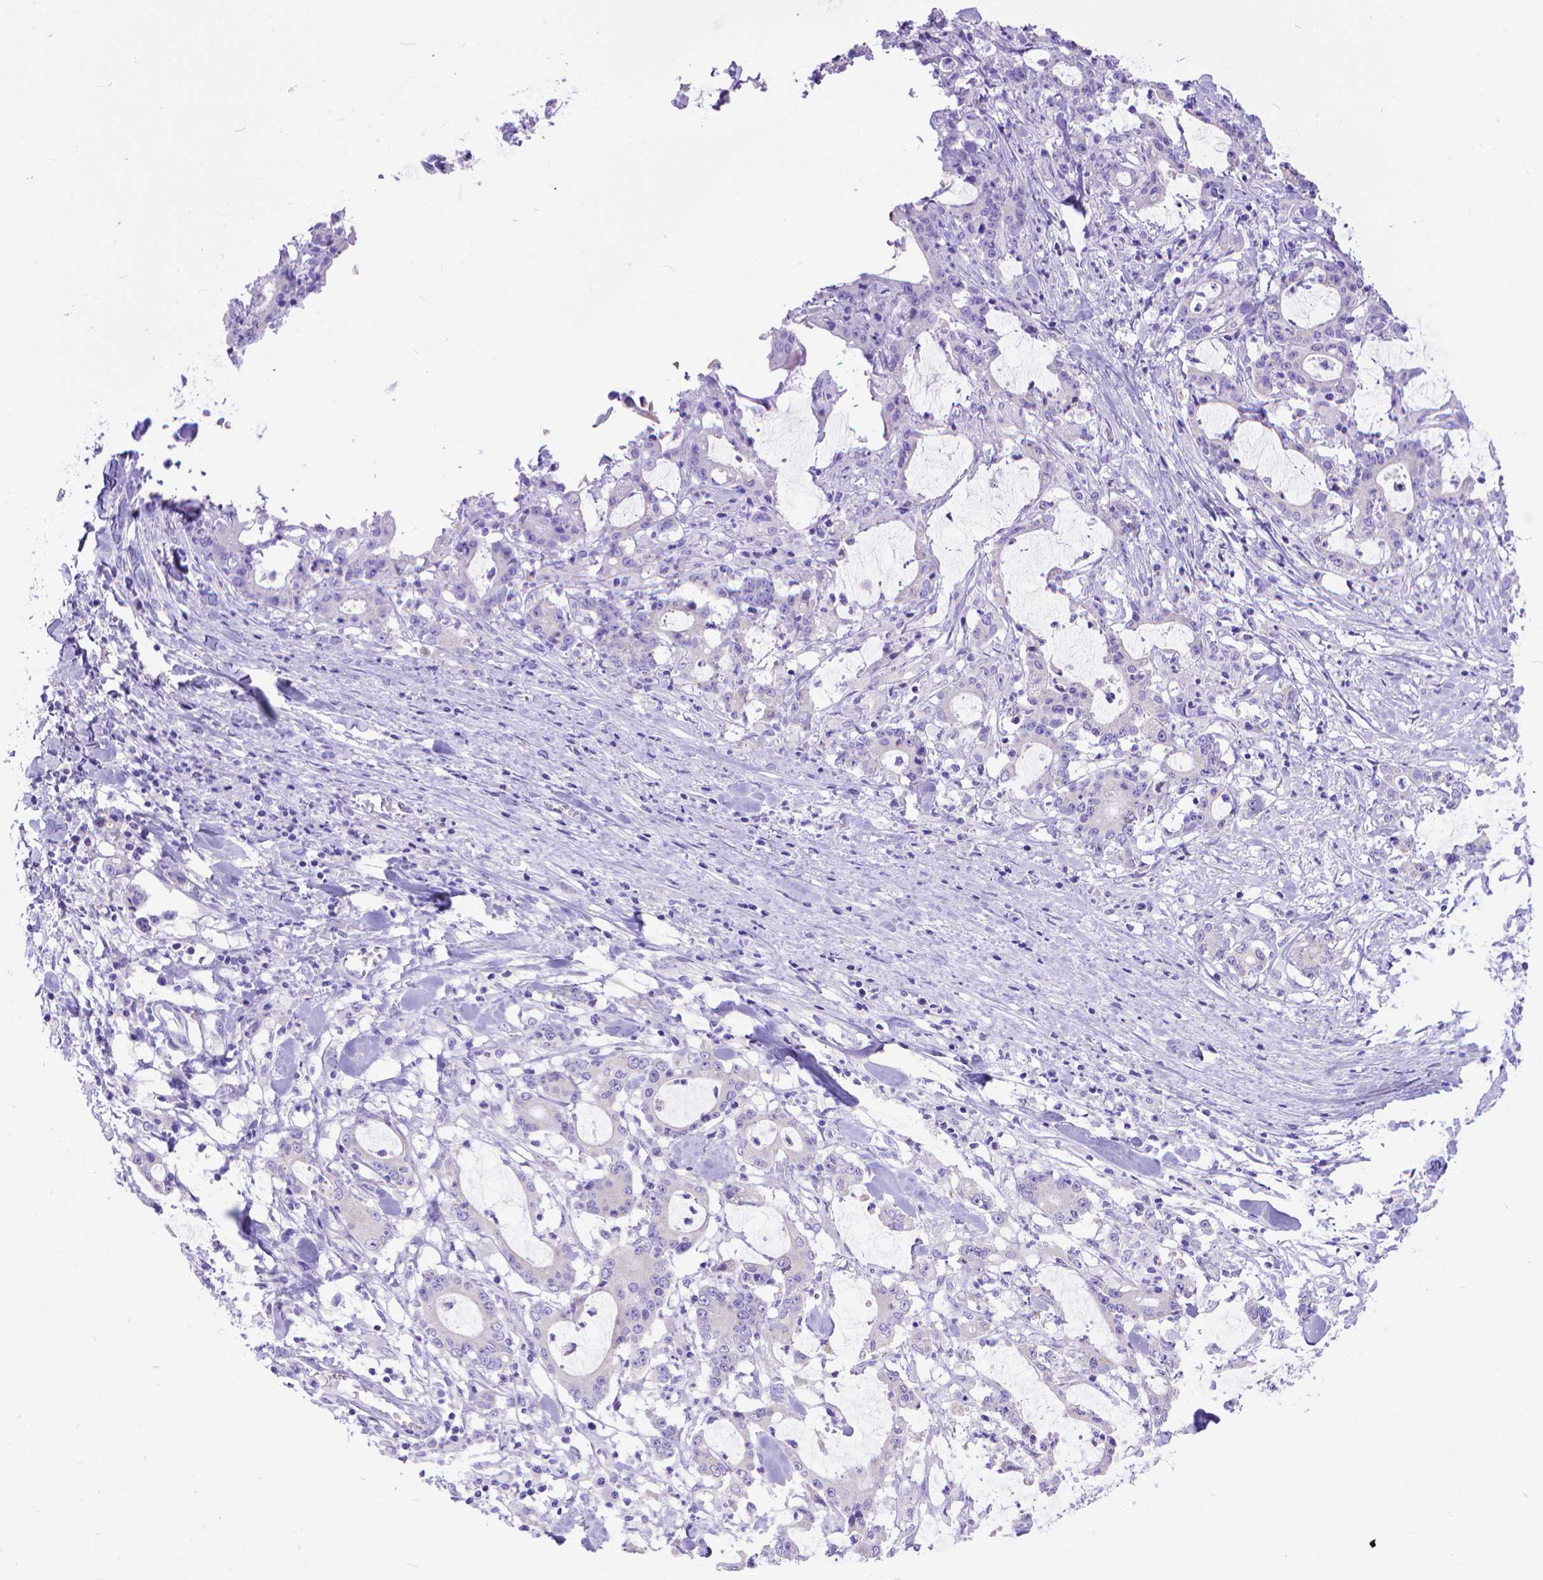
{"staining": {"intensity": "negative", "quantity": "none", "location": "none"}, "tissue": "stomach cancer", "cell_type": "Tumor cells", "image_type": "cancer", "snomed": [{"axis": "morphology", "description": "Adenocarcinoma, NOS"}, {"axis": "topography", "description": "Stomach, upper"}], "caption": "Immunohistochemistry histopathology image of neoplastic tissue: stomach cancer stained with DAB shows no significant protein expression in tumor cells. The staining is performed using DAB (3,3'-diaminobenzidine) brown chromogen with nuclei counter-stained in using hematoxylin.", "gene": "DHRS2", "patient": {"sex": "male", "age": 68}}